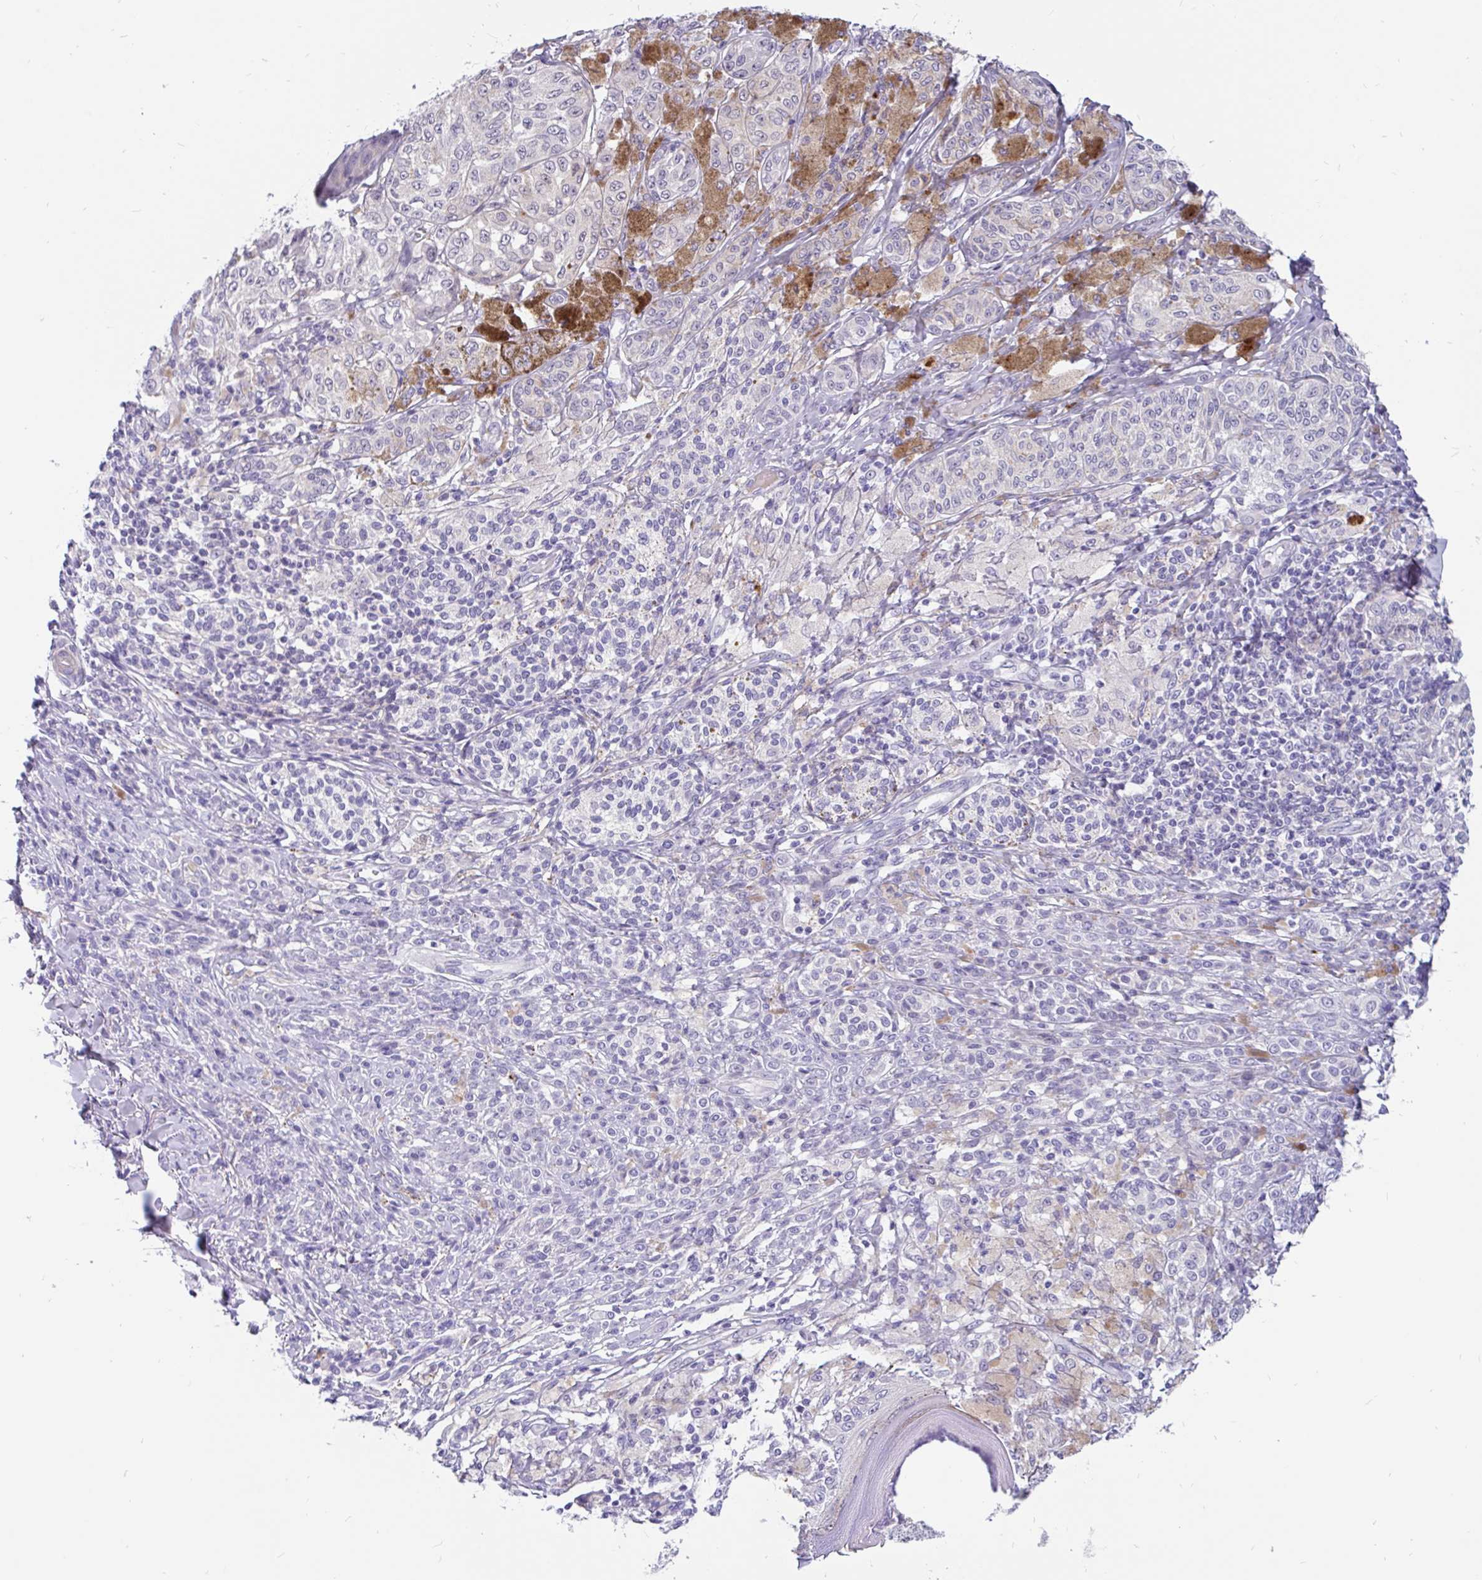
{"staining": {"intensity": "negative", "quantity": "none", "location": "none"}, "tissue": "melanoma", "cell_type": "Tumor cells", "image_type": "cancer", "snomed": [{"axis": "morphology", "description": "Malignant melanoma, NOS"}, {"axis": "topography", "description": "Skin"}], "caption": "An image of human melanoma is negative for staining in tumor cells. (Brightfield microscopy of DAB (3,3'-diaminobenzidine) immunohistochemistry (IHC) at high magnification).", "gene": "KIAA2013", "patient": {"sex": "male", "age": 42}}